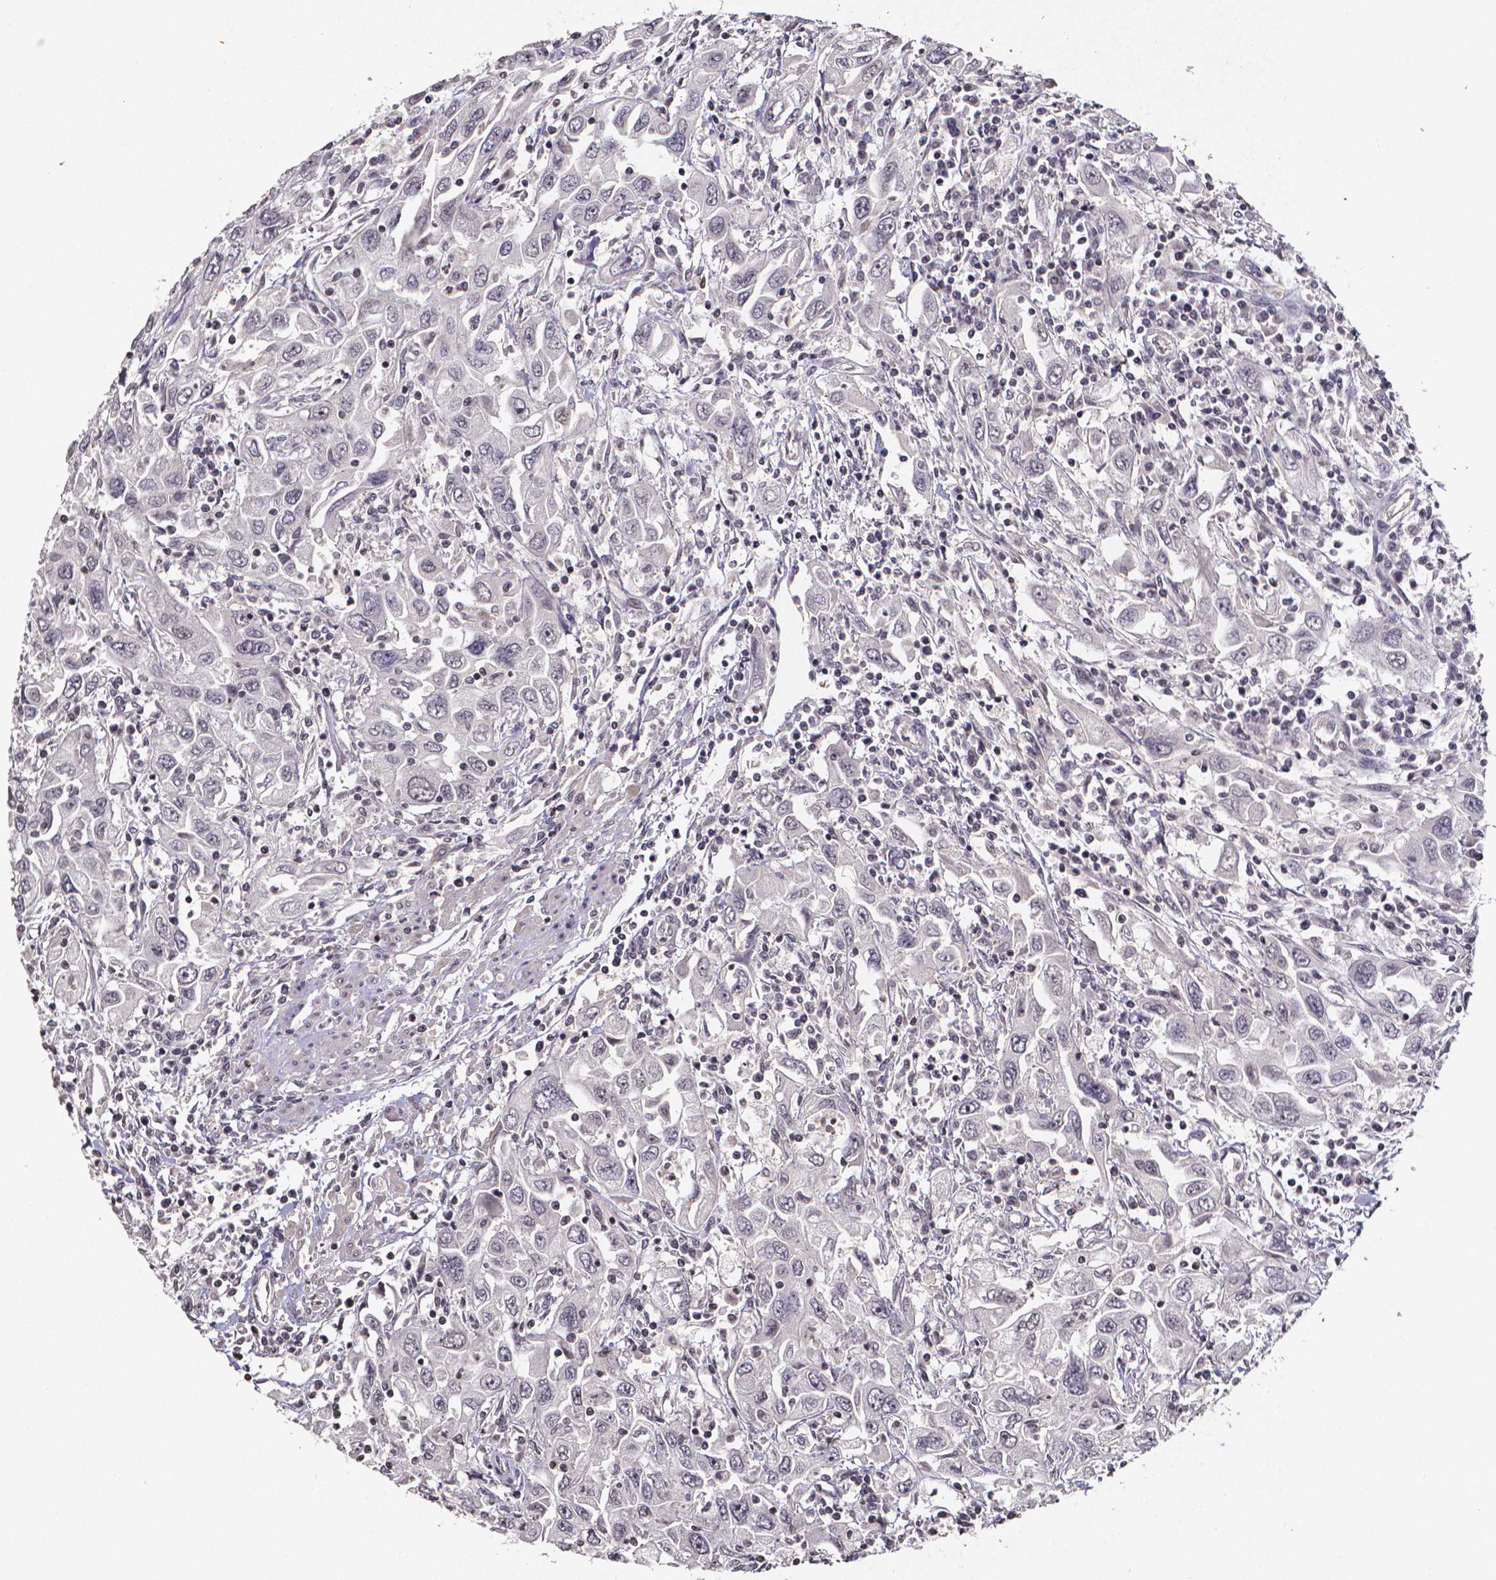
{"staining": {"intensity": "negative", "quantity": "none", "location": "none"}, "tissue": "urothelial cancer", "cell_type": "Tumor cells", "image_type": "cancer", "snomed": [{"axis": "morphology", "description": "Urothelial carcinoma, High grade"}, {"axis": "topography", "description": "Urinary bladder"}], "caption": "The photomicrograph reveals no significant expression in tumor cells of urothelial cancer.", "gene": "TP73", "patient": {"sex": "male", "age": 76}}